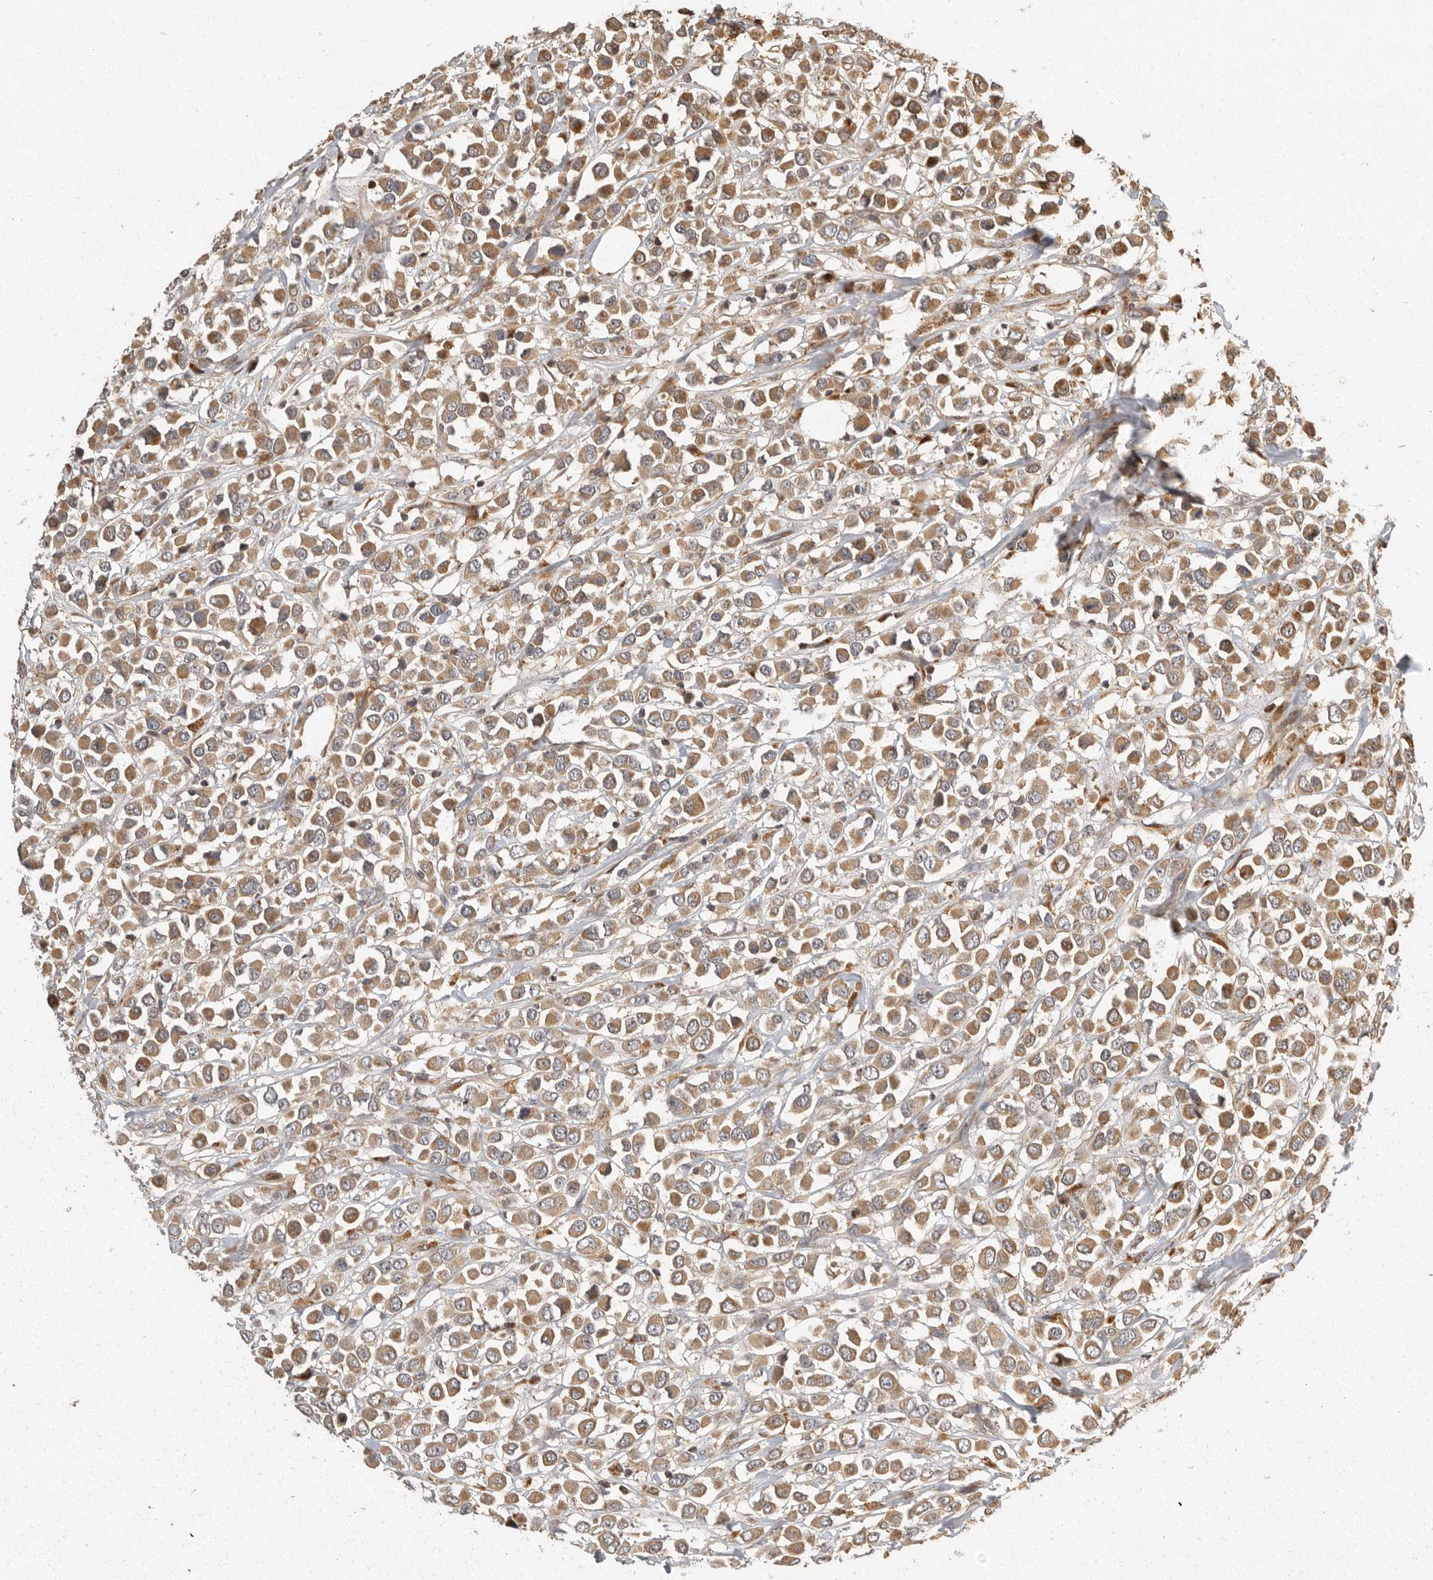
{"staining": {"intensity": "moderate", "quantity": ">75%", "location": "cytoplasmic/membranous"}, "tissue": "breast cancer", "cell_type": "Tumor cells", "image_type": "cancer", "snomed": [{"axis": "morphology", "description": "Duct carcinoma"}, {"axis": "topography", "description": "Breast"}], "caption": "DAB (3,3'-diaminobenzidine) immunohistochemical staining of breast infiltrating ductal carcinoma displays moderate cytoplasmic/membranous protein staining in approximately >75% of tumor cells.", "gene": "SWT1", "patient": {"sex": "female", "age": 61}}